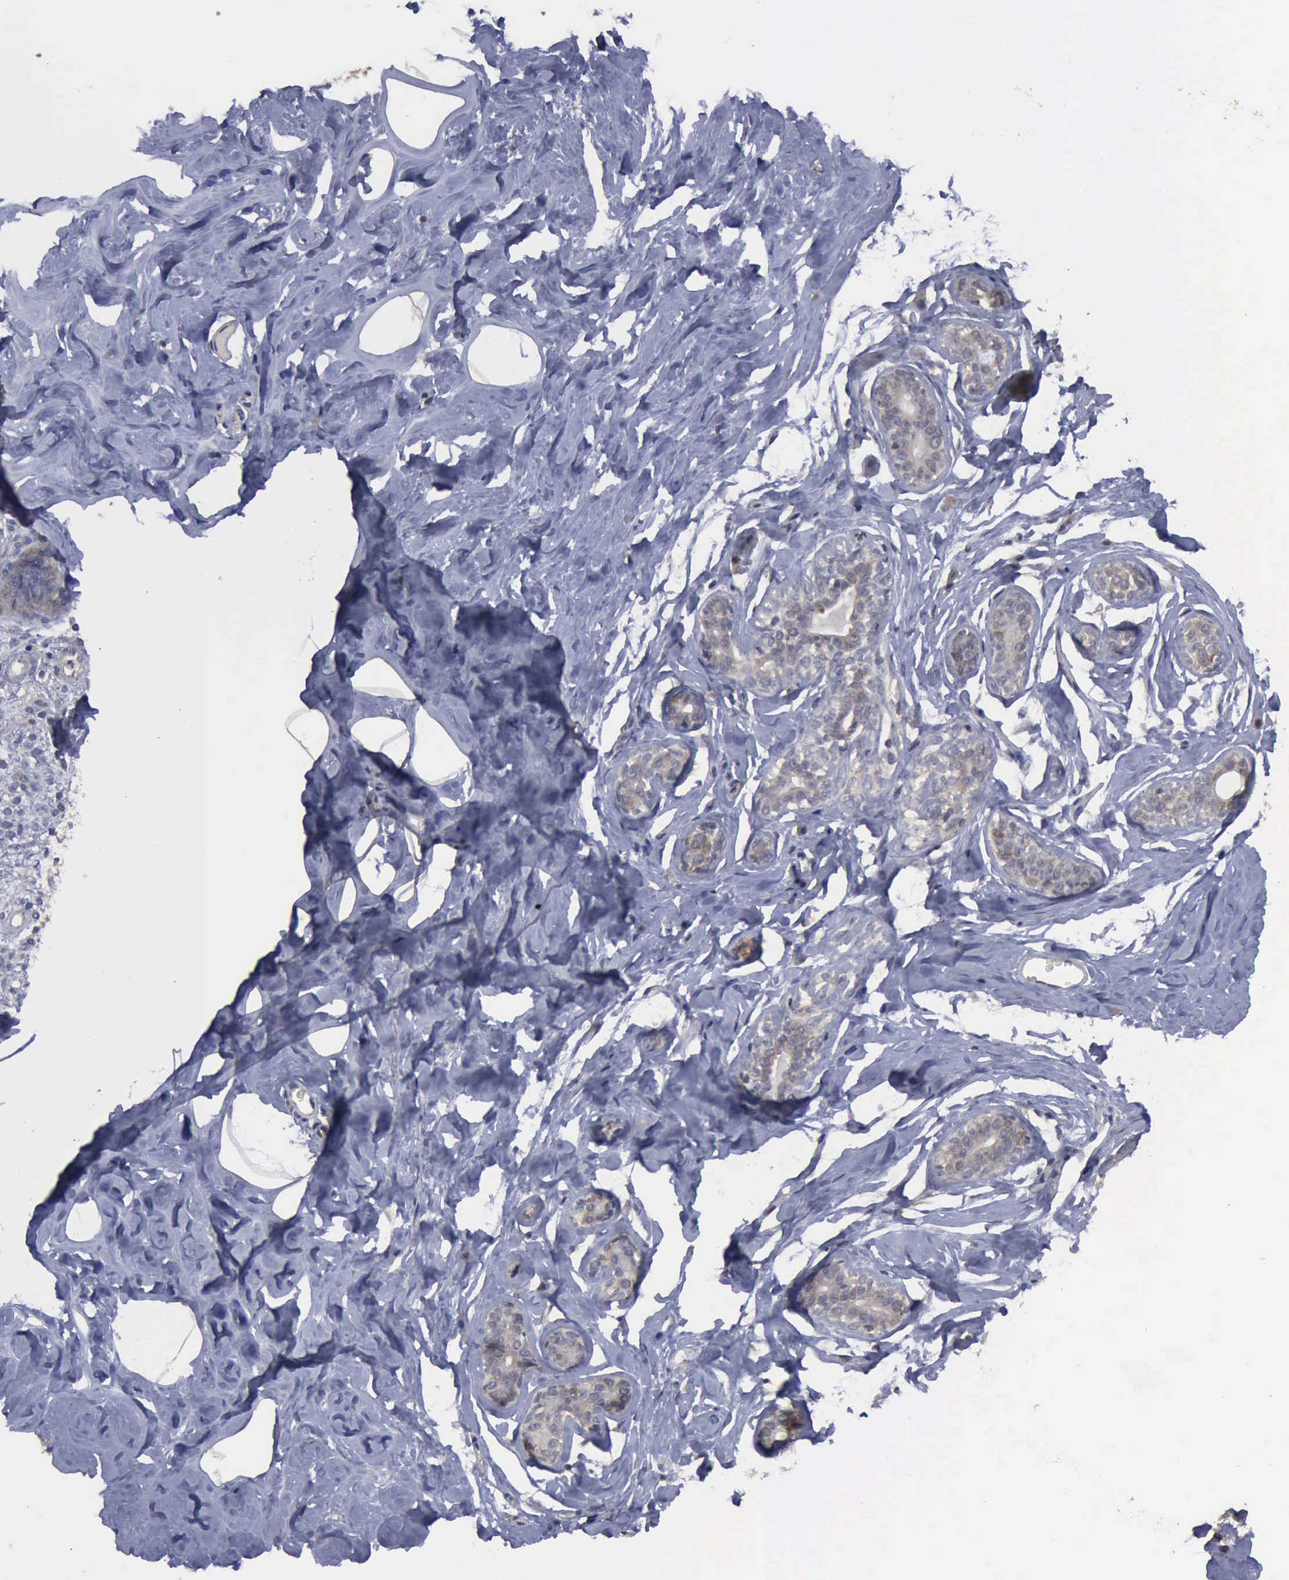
{"staining": {"intensity": "negative", "quantity": "none", "location": "none"}, "tissue": "breast", "cell_type": "Adipocytes", "image_type": "normal", "snomed": [{"axis": "morphology", "description": "Normal tissue, NOS"}, {"axis": "morphology", "description": "Fibrosis, NOS"}, {"axis": "topography", "description": "Breast"}], "caption": "A histopathology image of human breast is negative for staining in adipocytes. (Brightfield microscopy of DAB immunohistochemistry at high magnification).", "gene": "CRKL", "patient": {"sex": "female", "age": 39}}